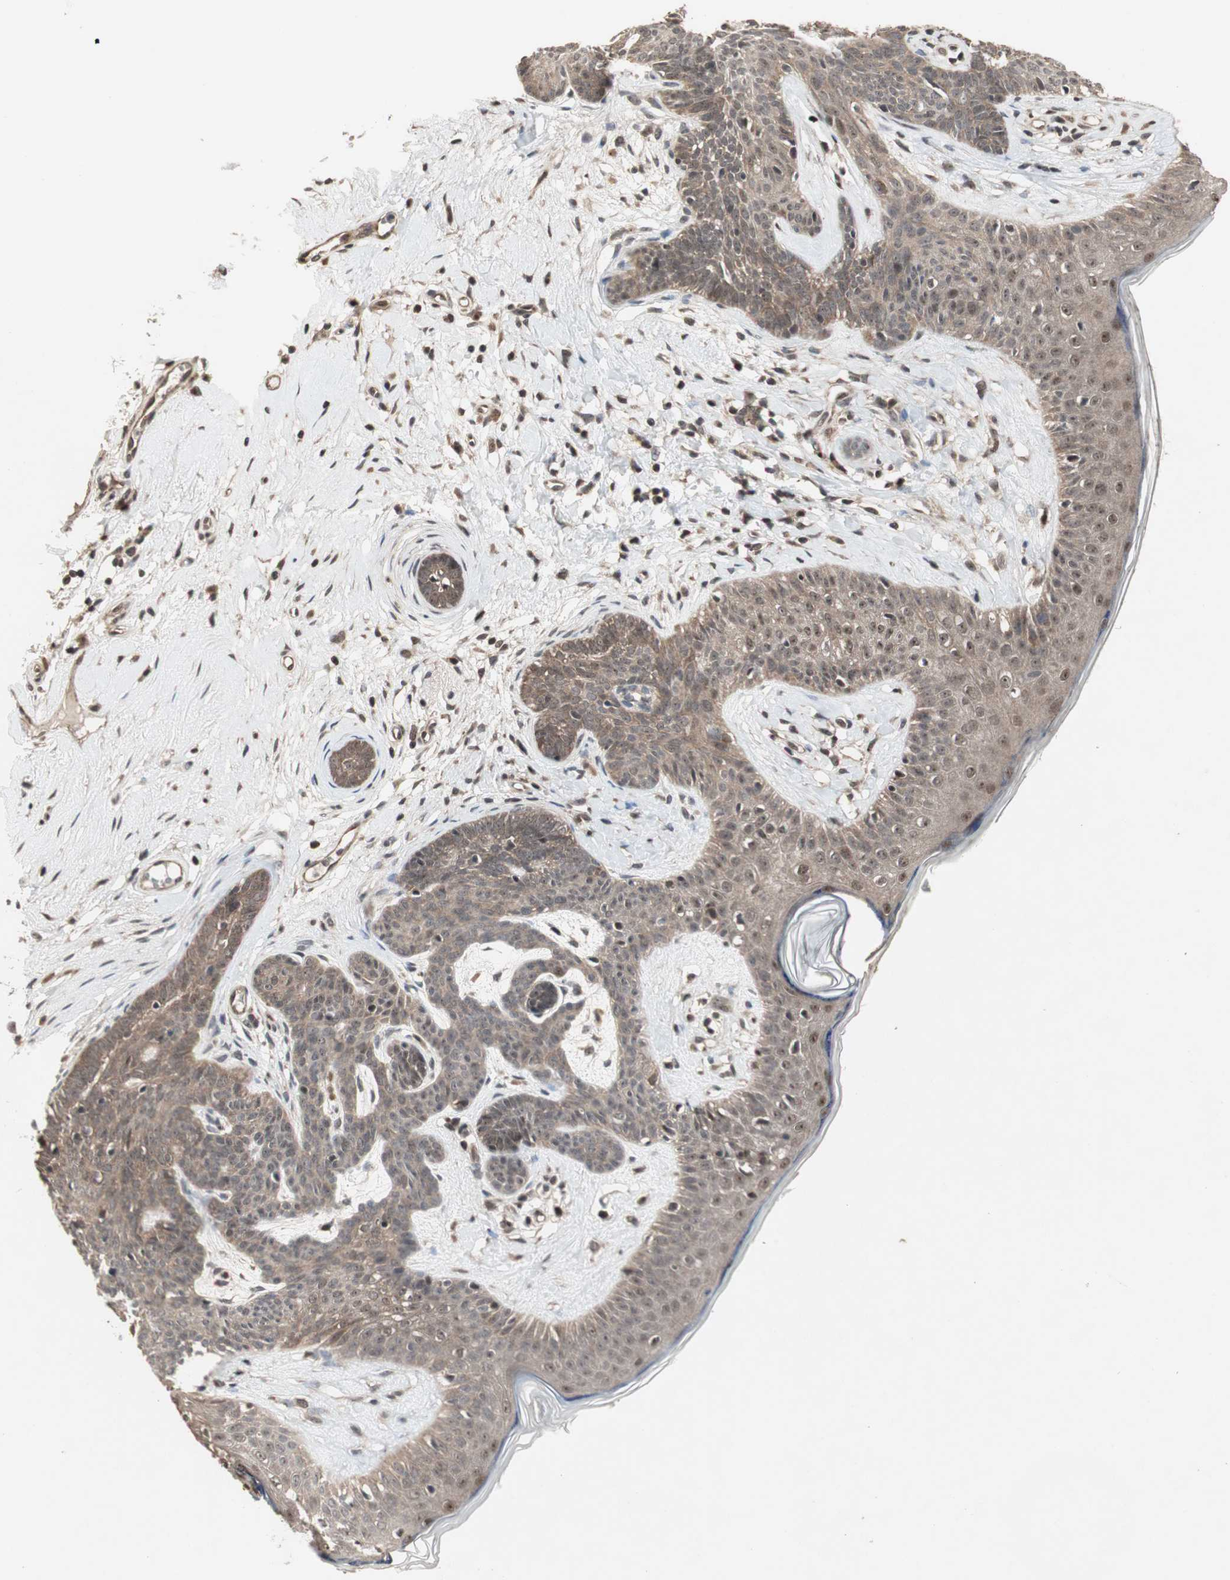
{"staining": {"intensity": "weak", "quantity": ">75%", "location": "cytoplasmic/membranous,nuclear"}, "tissue": "skin cancer", "cell_type": "Tumor cells", "image_type": "cancer", "snomed": [{"axis": "morphology", "description": "Developmental malformation"}, {"axis": "morphology", "description": "Basal cell carcinoma"}, {"axis": "topography", "description": "Skin"}], "caption": "Protein analysis of skin basal cell carcinoma tissue exhibits weak cytoplasmic/membranous and nuclear staining in about >75% of tumor cells.", "gene": "CSNK2B", "patient": {"sex": "female", "age": 62}}